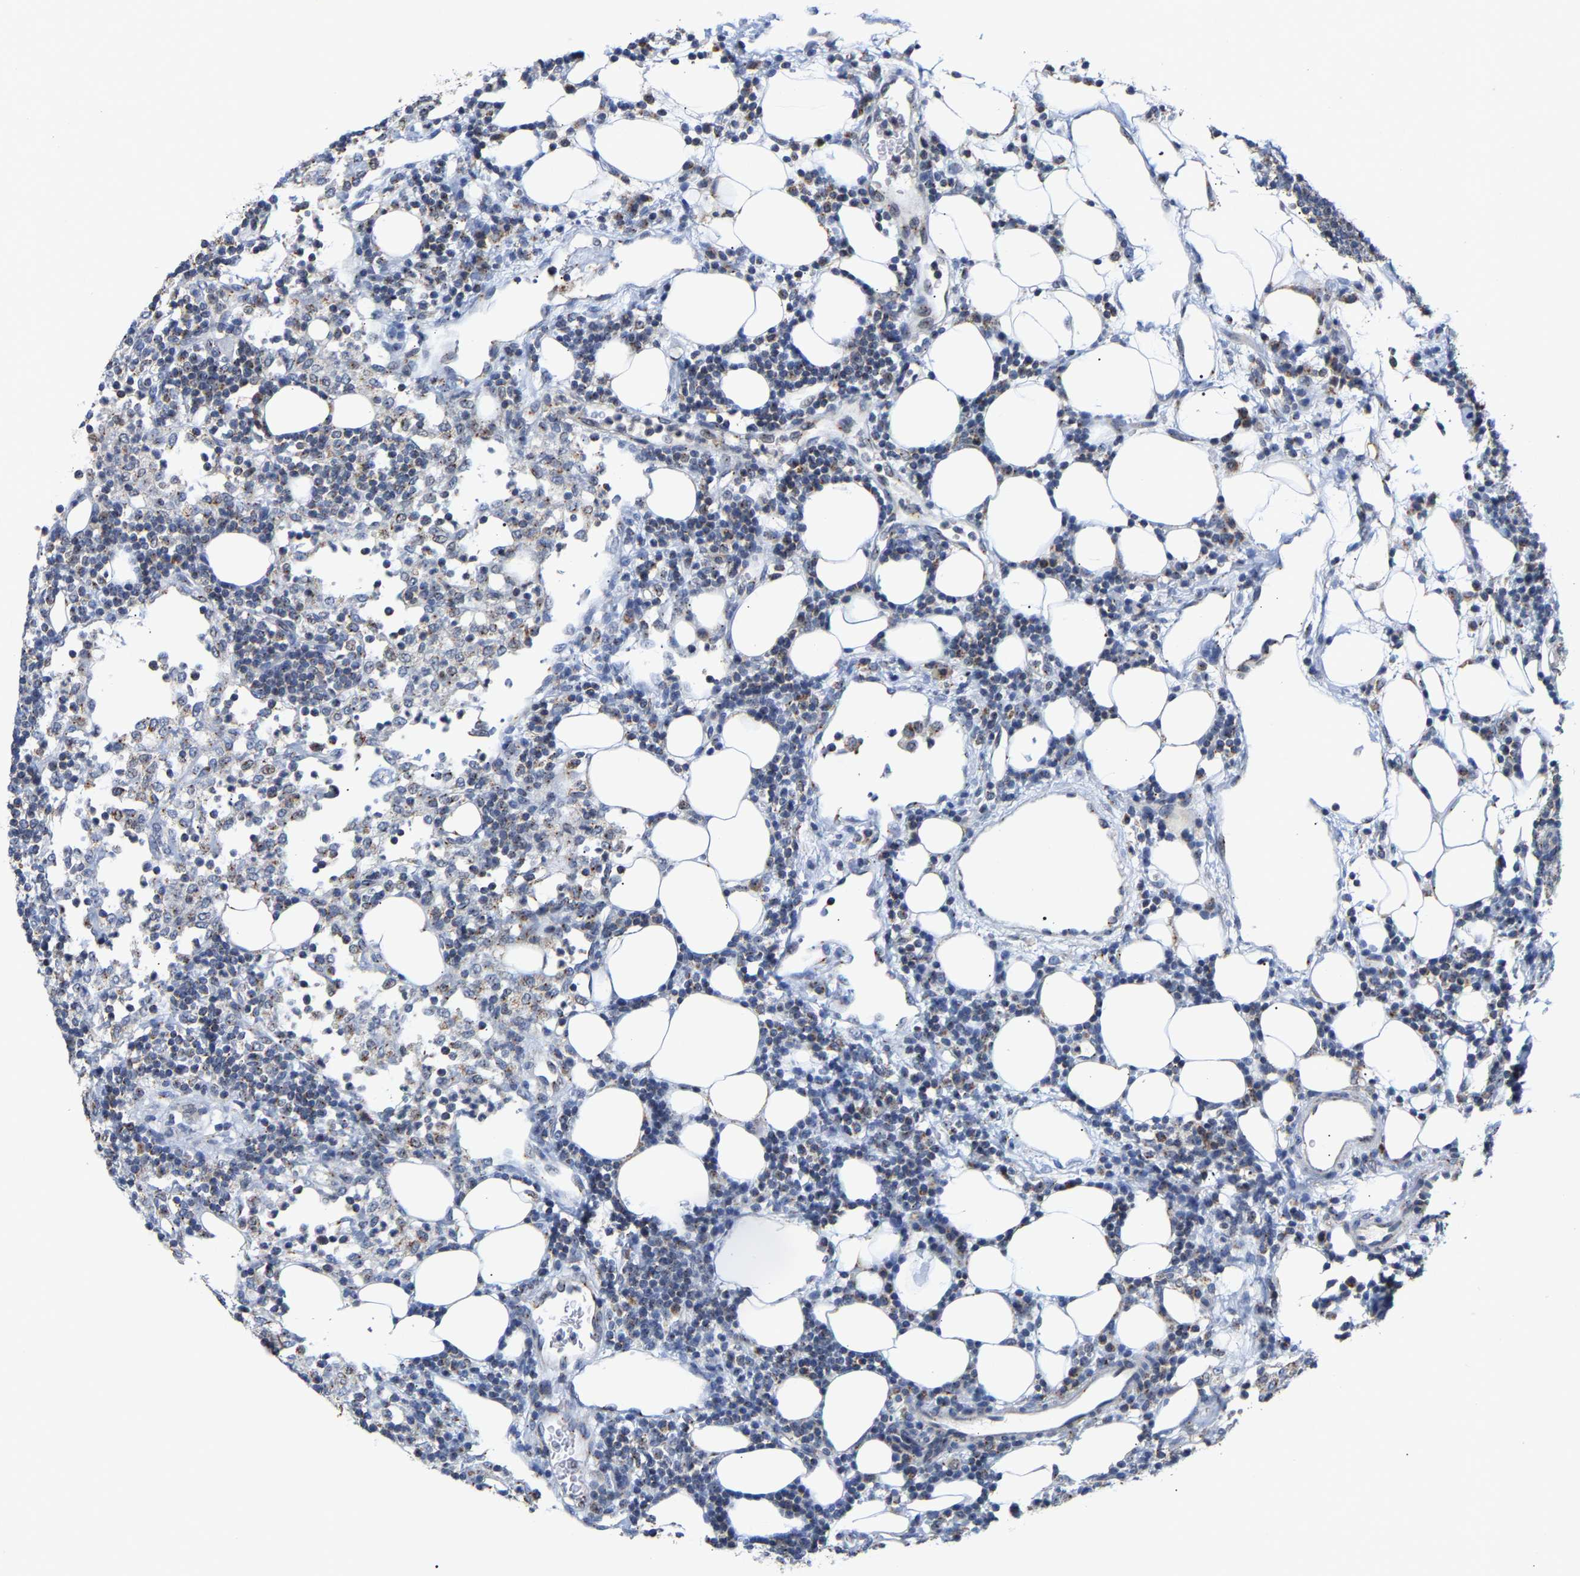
{"staining": {"intensity": "weak", "quantity": "25%-75%", "location": "cytoplasmic/membranous"}, "tissue": "lymph node", "cell_type": "Germinal center cells", "image_type": "normal", "snomed": [{"axis": "morphology", "description": "Normal tissue, NOS"}, {"axis": "morphology", "description": "Carcinoid, malignant, NOS"}, {"axis": "topography", "description": "Lymph node"}], "caption": "Immunohistochemistry (IHC) of normal human lymph node displays low levels of weak cytoplasmic/membranous expression in about 25%-75% of germinal center cells.", "gene": "PCNT", "patient": {"sex": "male", "age": 47}}